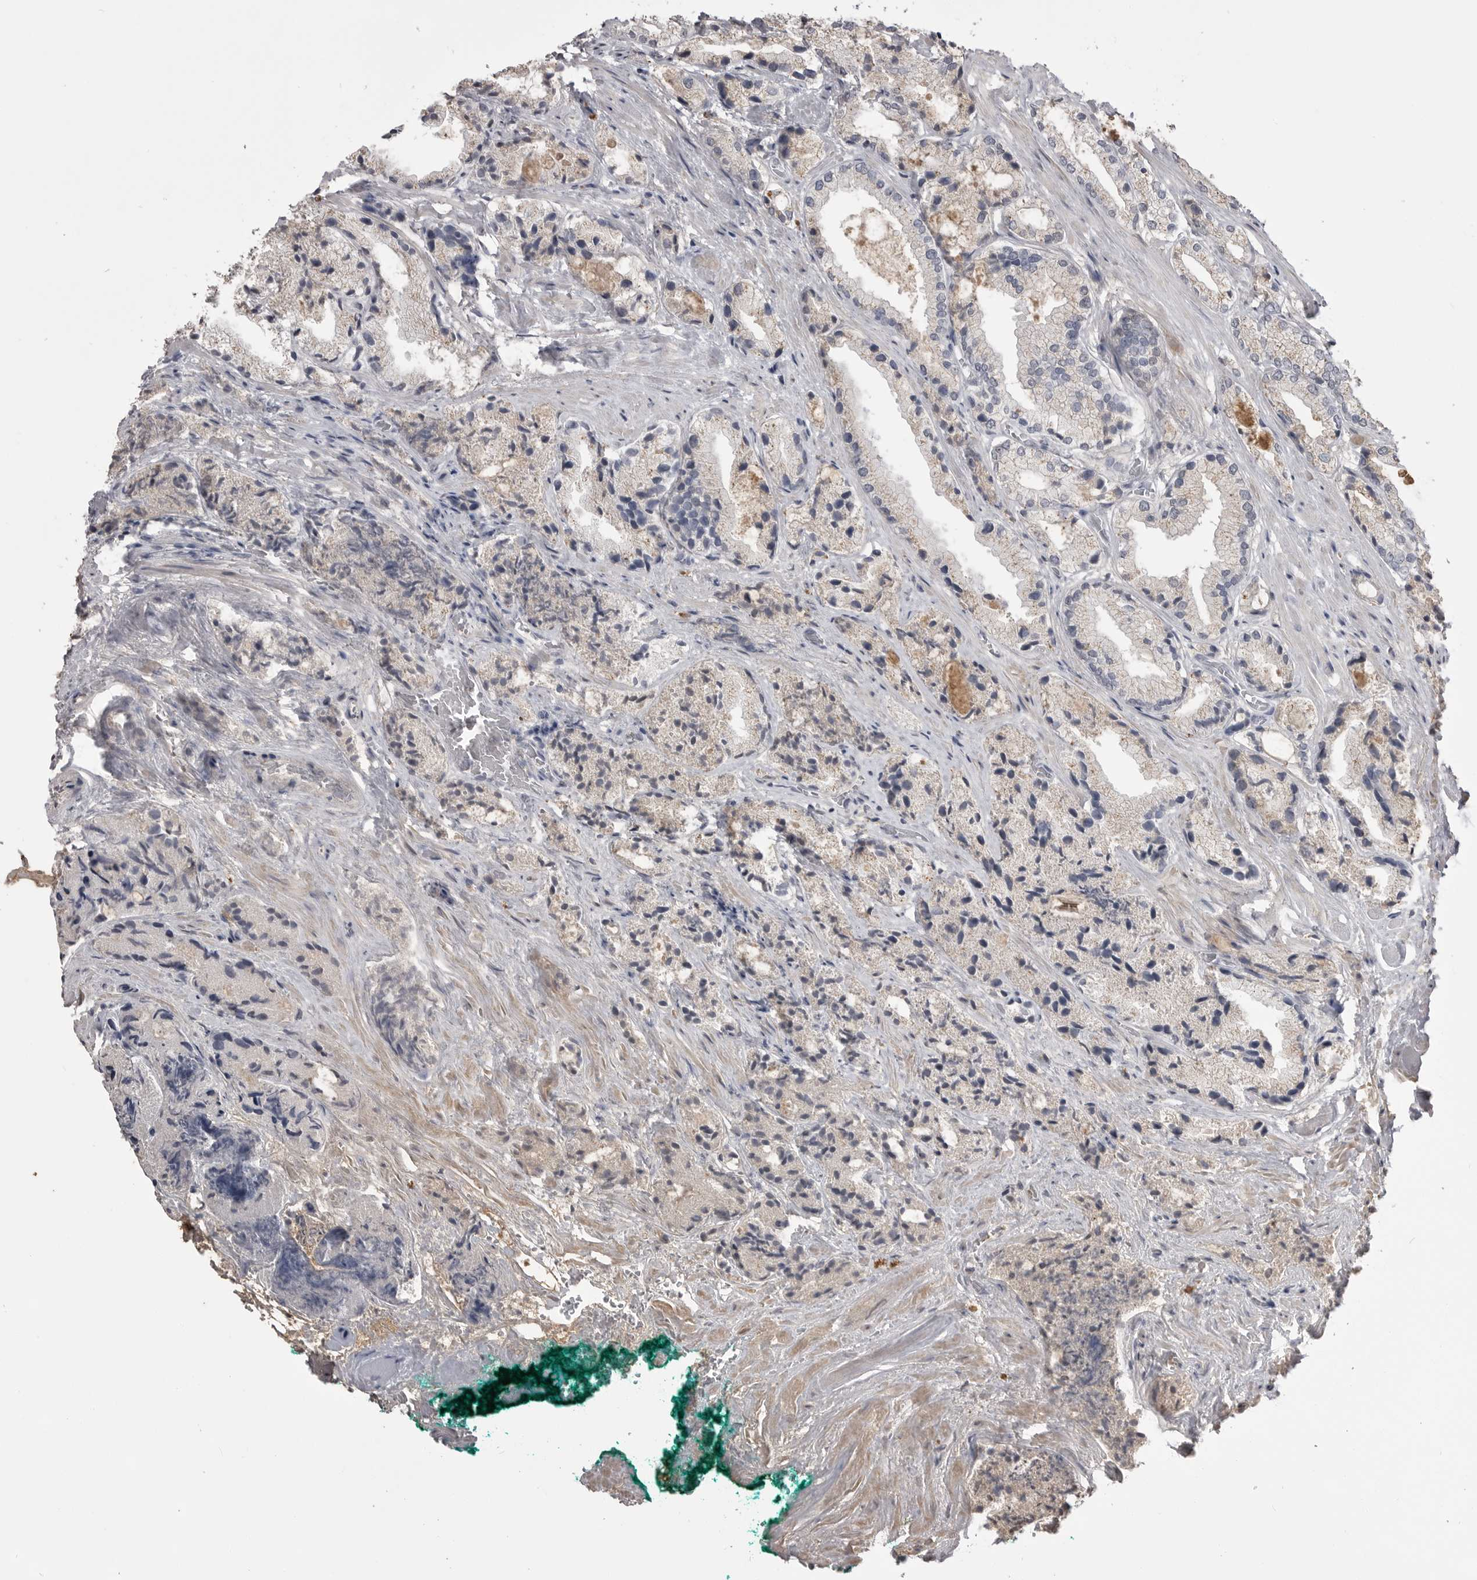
{"staining": {"intensity": "negative", "quantity": "none", "location": "none"}, "tissue": "prostate cancer", "cell_type": "Tumor cells", "image_type": "cancer", "snomed": [{"axis": "morphology", "description": "Adenocarcinoma, Low grade"}, {"axis": "topography", "description": "Prostate"}], "caption": "This is an immunohistochemistry (IHC) micrograph of human adenocarcinoma (low-grade) (prostate). There is no positivity in tumor cells.", "gene": "AHSG", "patient": {"sex": "male", "age": 62}}